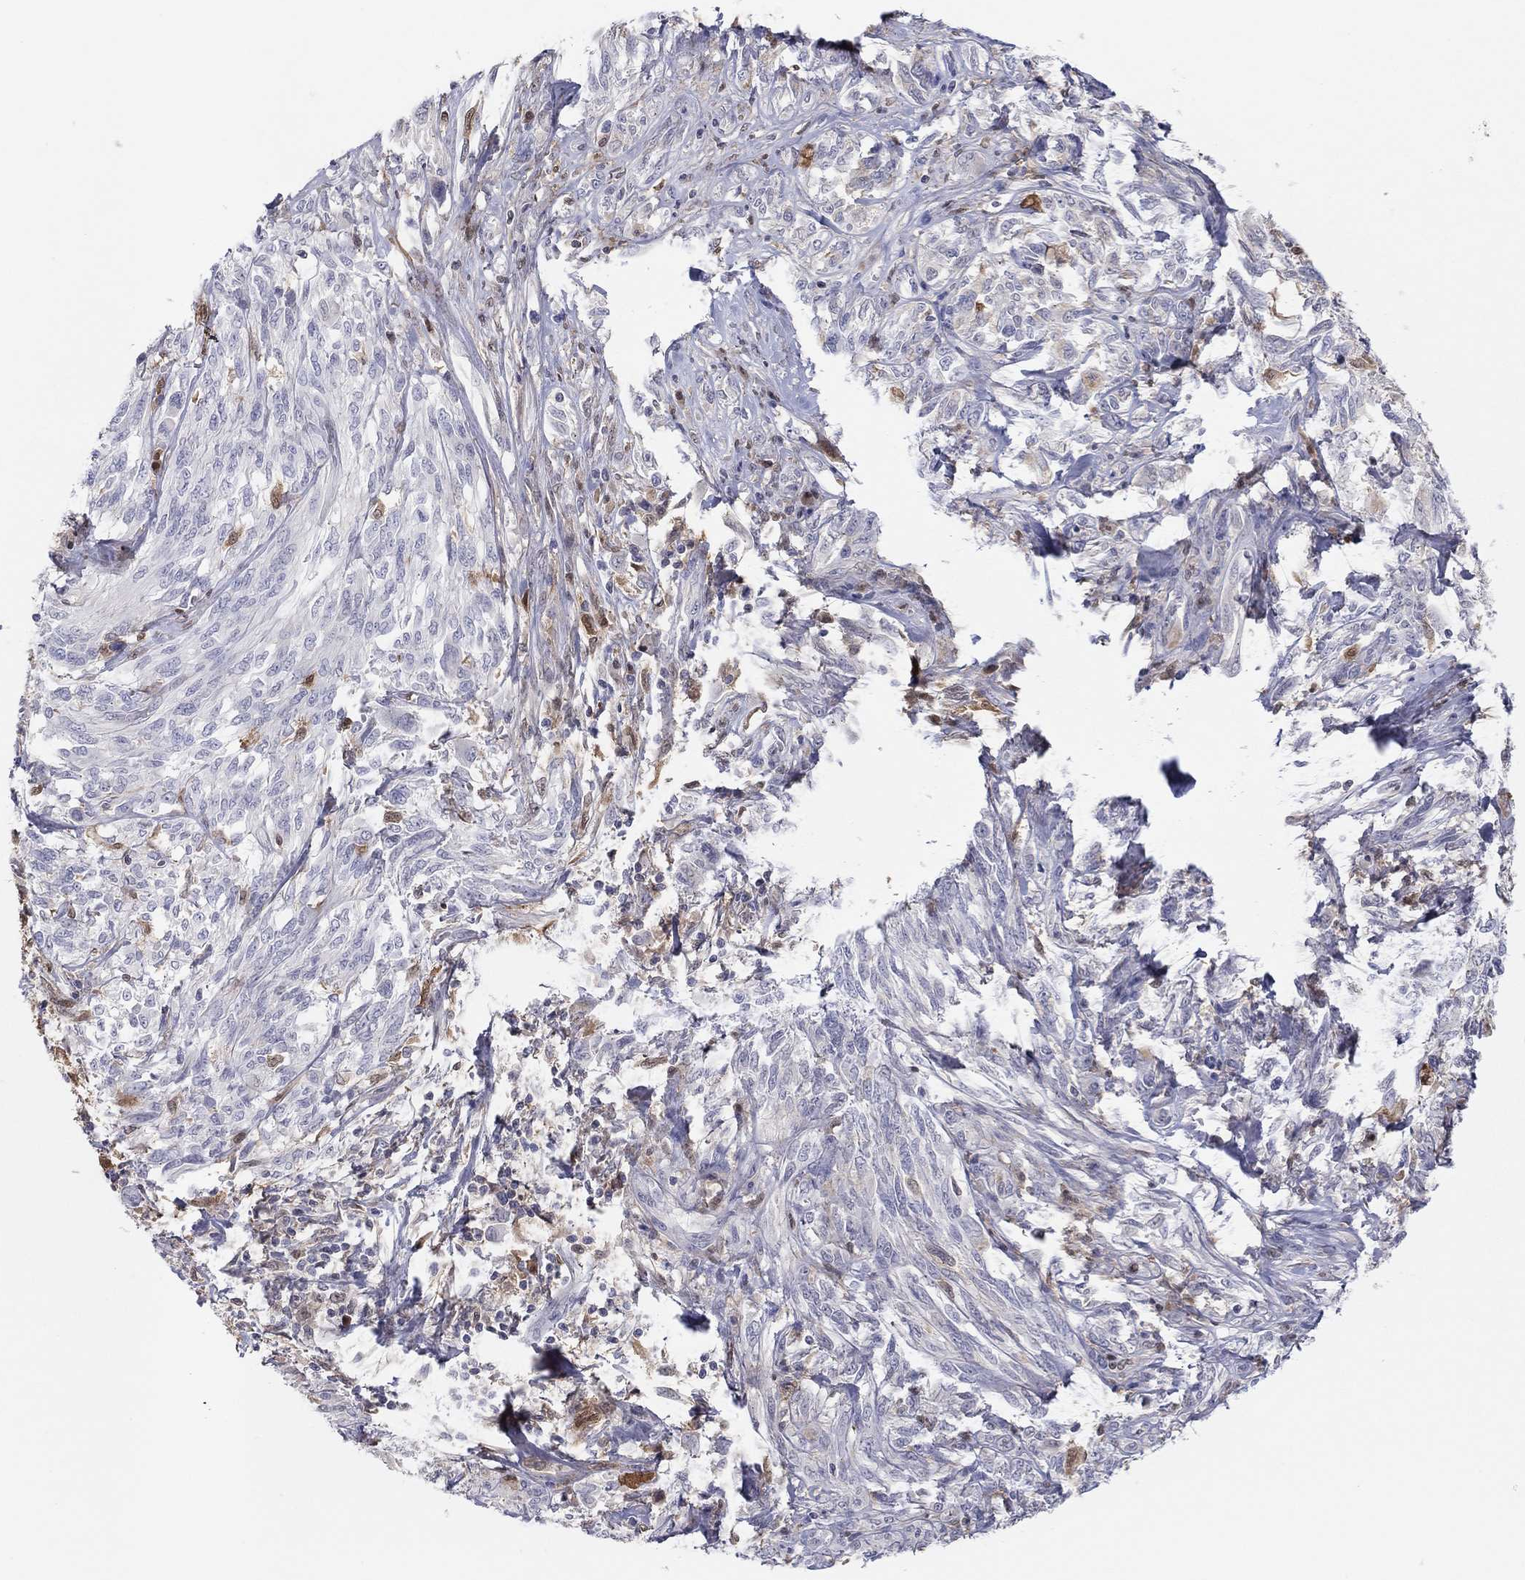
{"staining": {"intensity": "weak", "quantity": "<25%", "location": "cytoplasmic/membranous"}, "tissue": "melanoma", "cell_type": "Tumor cells", "image_type": "cancer", "snomed": [{"axis": "morphology", "description": "Malignant melanoma, NOS"}, {"axis": "topography", "description": "Skin"}], "caption": "DAB immunohistochemical staining of human melanoma reveals no significant staining in tumor cells.", "gene": "PDXK", "patient": {"sex": "female", "age": 91}}